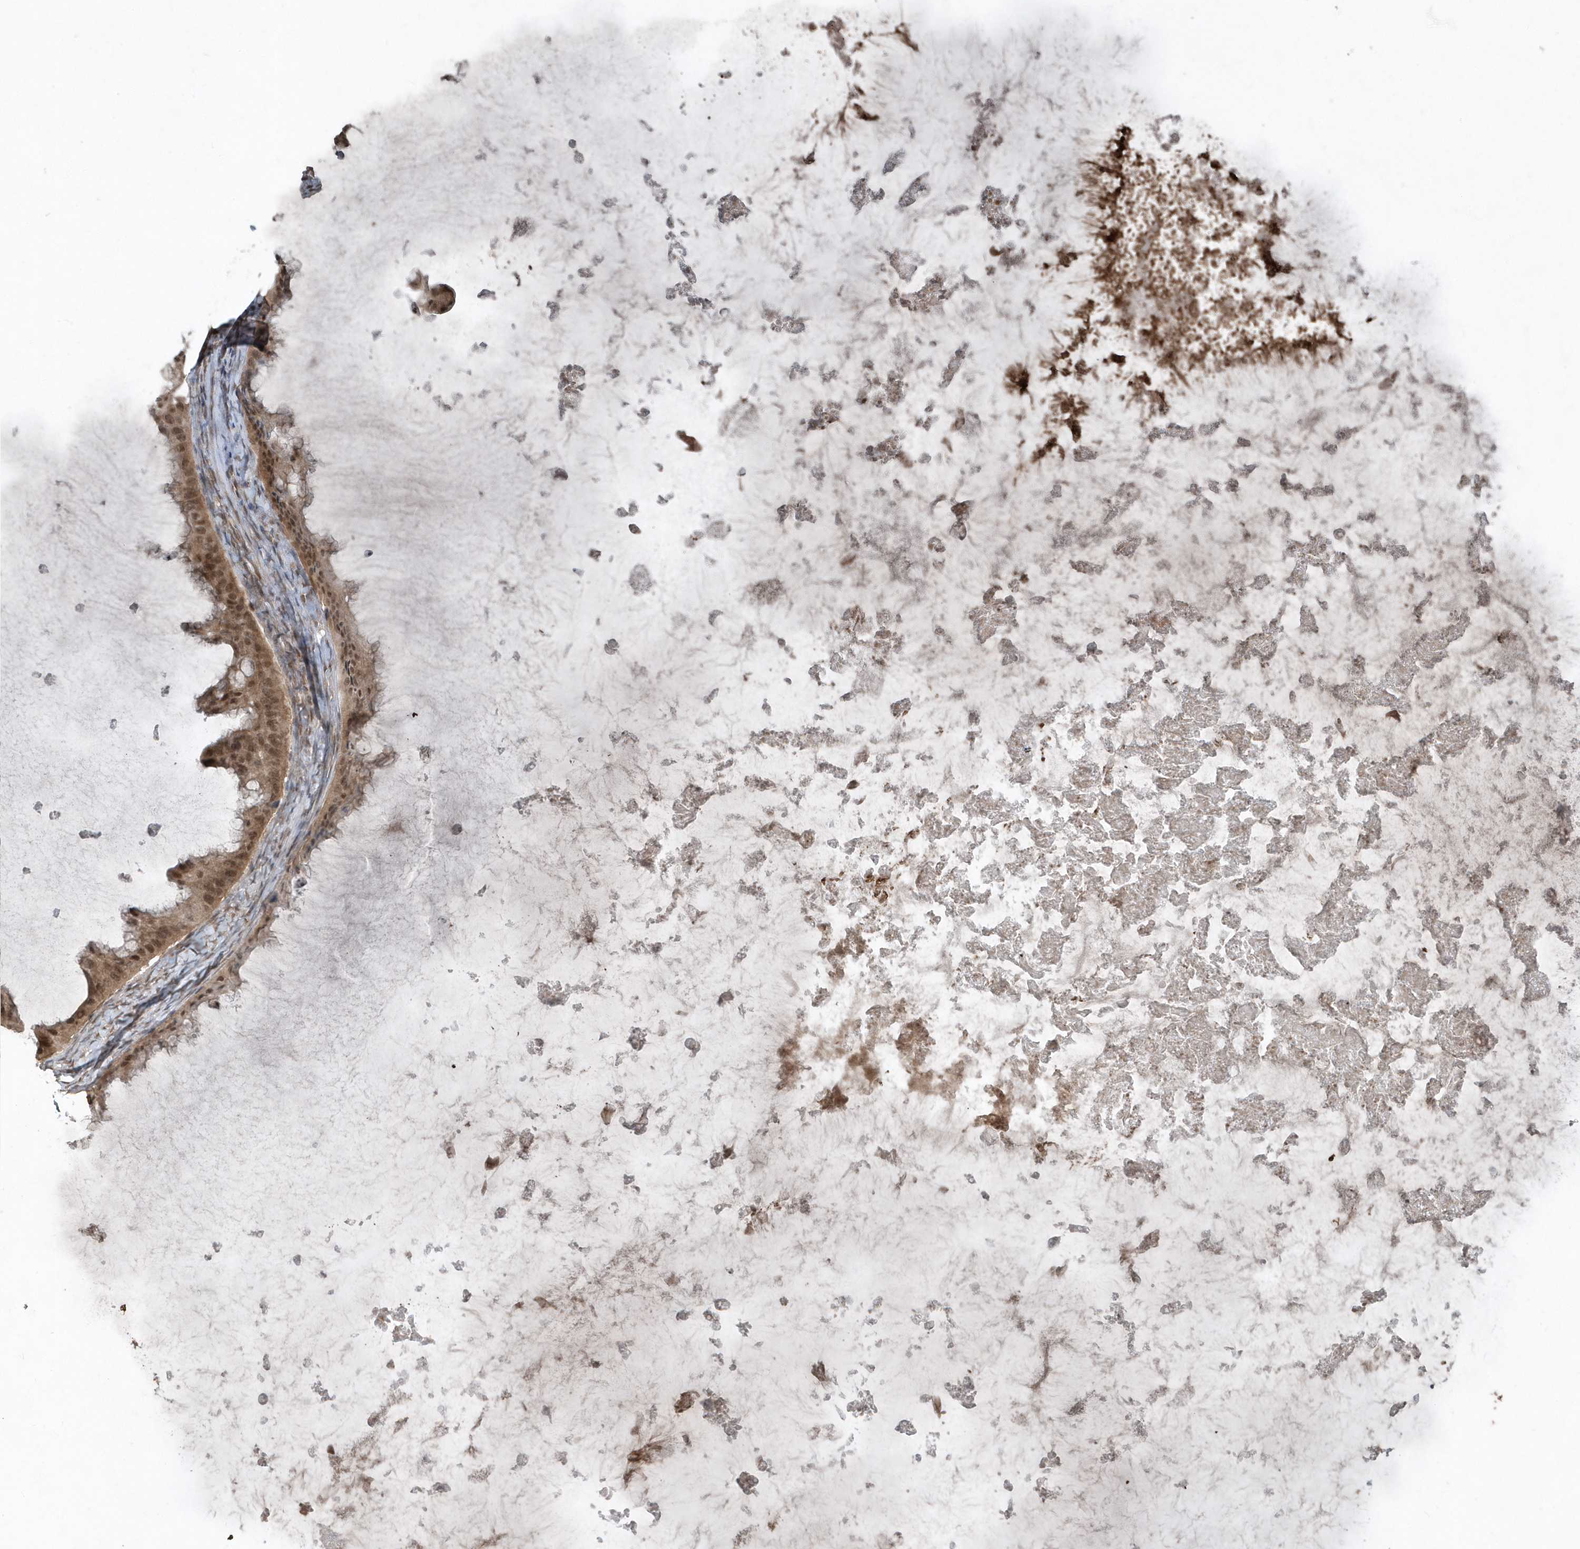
{"staining": {"intensity": "moderate", "quantity": ">75%", "location": "cytoplasmic/membranous,nuclear"}, "tissue": "ovarian cancer", "cell_type": "Tumor cells", "image_type": "cancer", "snomed": [{"axis": "morphology", "description": "Cystadenocarcinoma, mucinous, NOS"}, {"axis": "topography", "description": "Ovary"}], "caption": "A medium amount of moderate cytoplasmic/membranous and nuclear positivity is appreciated in about >75% of tumor cells in ovarian cancer tissue.", "gene": "EIF2B1", "patient": {"sex": "female", "age": 61}}